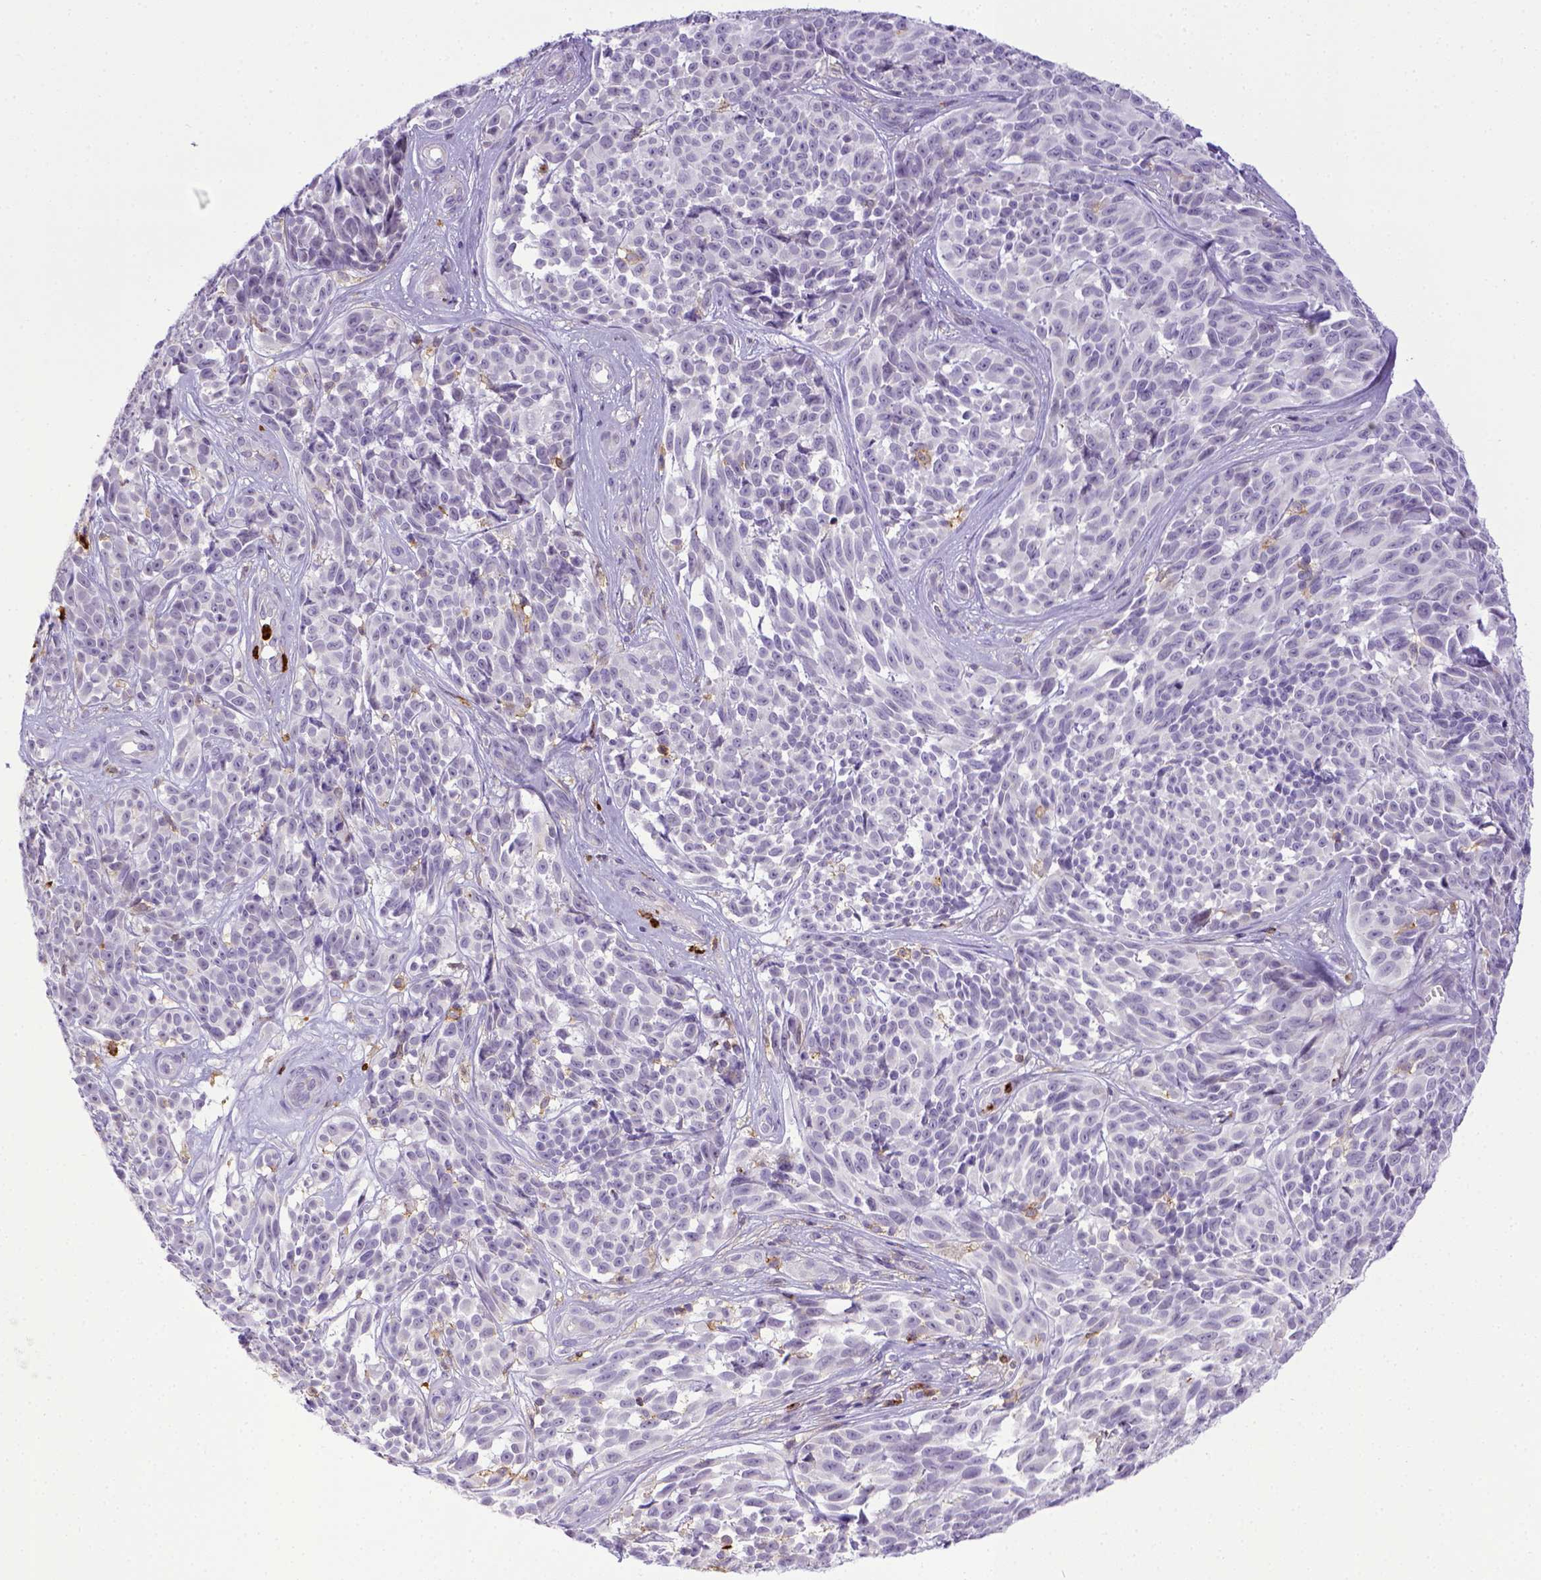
{"staining": {"intensity": "negative", "quantity": "none", "location": "none"}, "tissue": "melanoma", "cell_type": "Tumor cells", "image_type": "cancer", "snomed": [{"axis": "morphology", "description": "Malignant melanoma, NOS"}, {"axis": "topography", "description": "Skin"}], "caption": "Tumor cells are negative for protein expression in human malignant melanoma.", "gene": "ITGAM", "patient": {"sex": "female", "age": 88}}